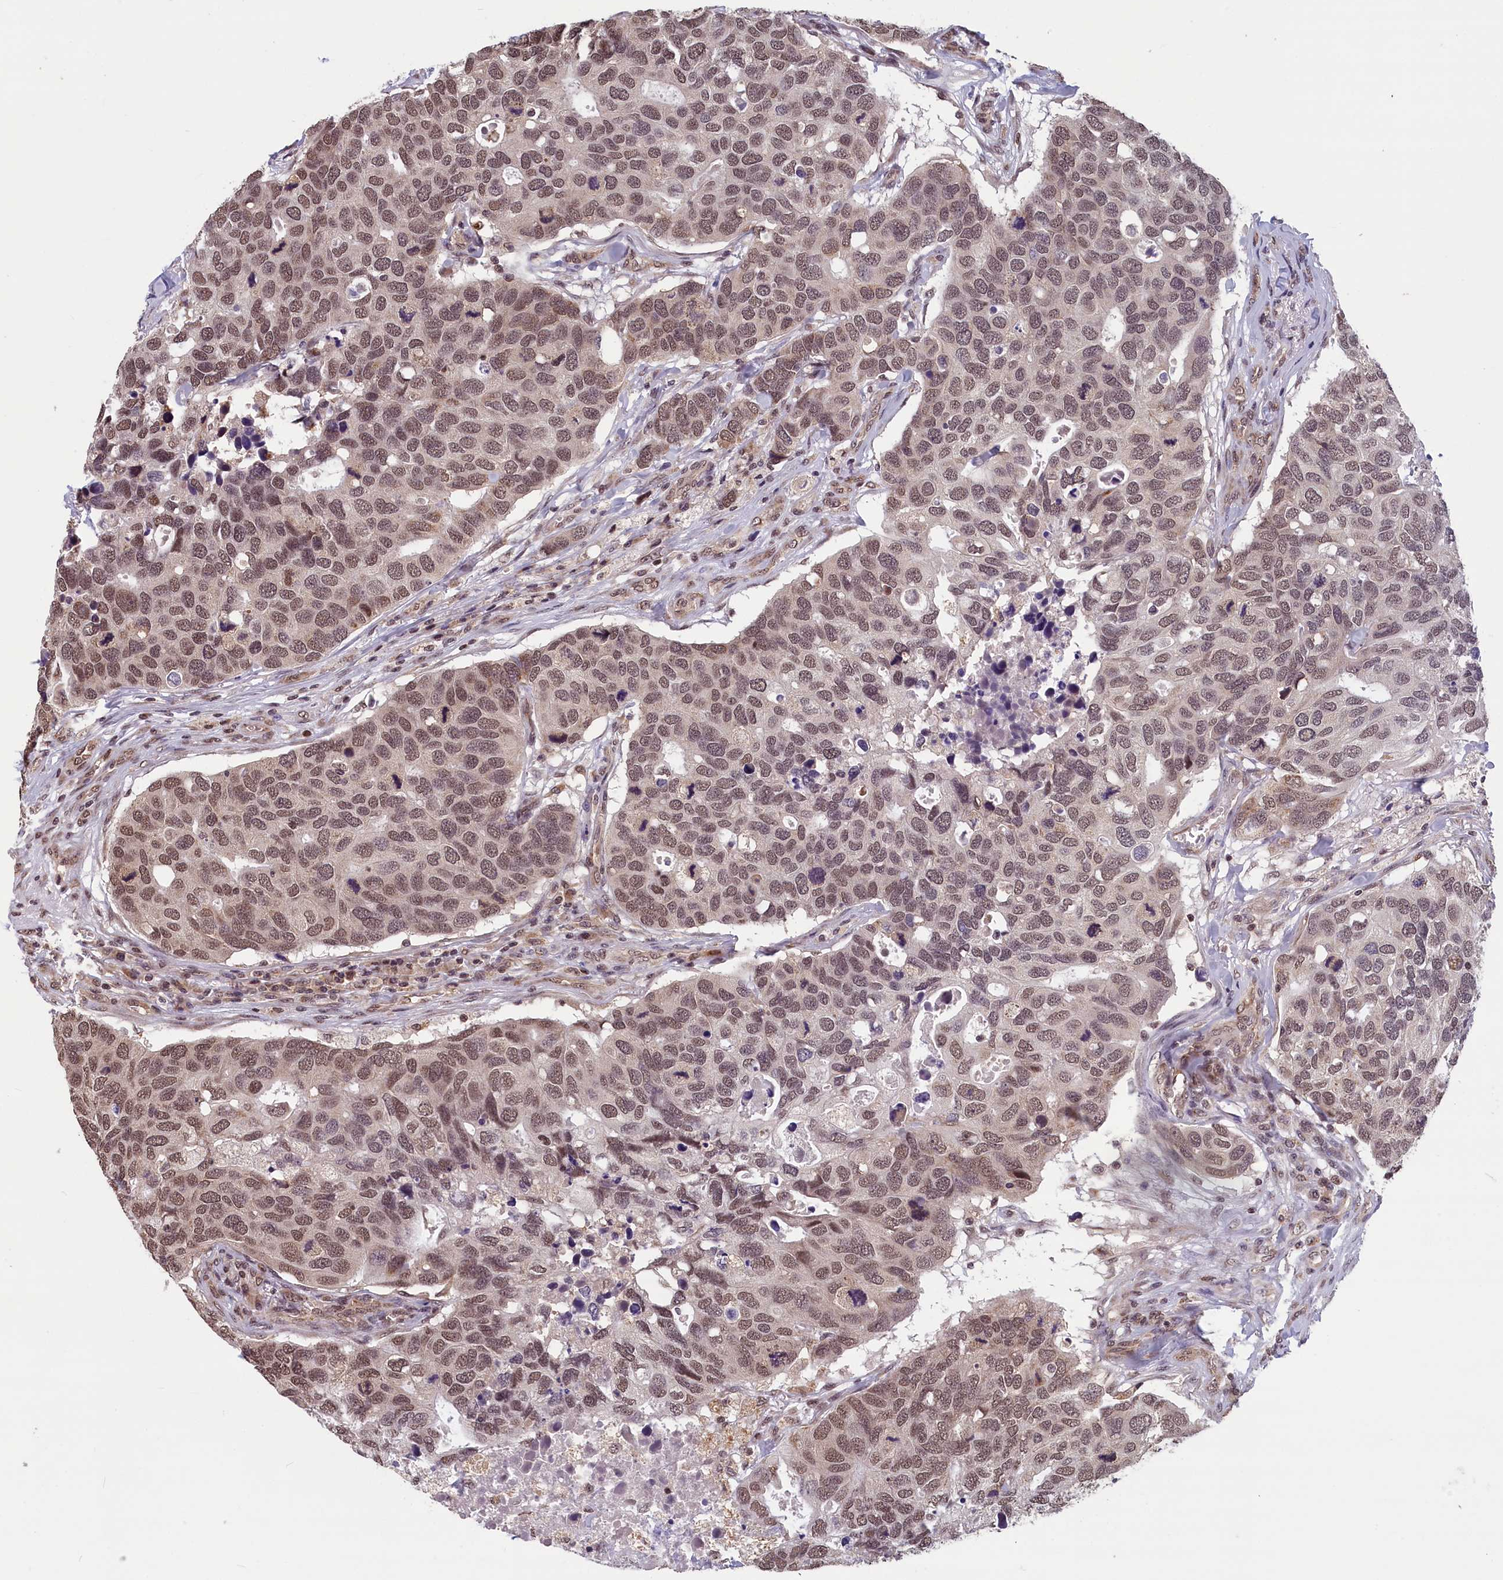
{"staining": {"intensity": "moderate", "quantity": ">75%", "location": "nuclear"}, "tissue": "breast cancer", "cell_type": "Tumor cells", "image_type": "cancer", "snomed": [{"axis": "morphology", "description": "Duct carcinoma"}, {"axis": "topography", "description": "Breast"}], "caption": "Protein staining demonstrates moderate nuclear expression in approximately >75% of tumor cells in invasive ductal carcinoma (breast). (IHC, brightfield microscopy, high magnification).", "gene": "KCNK6", "patient": {"sex": "female", "age": 83}}